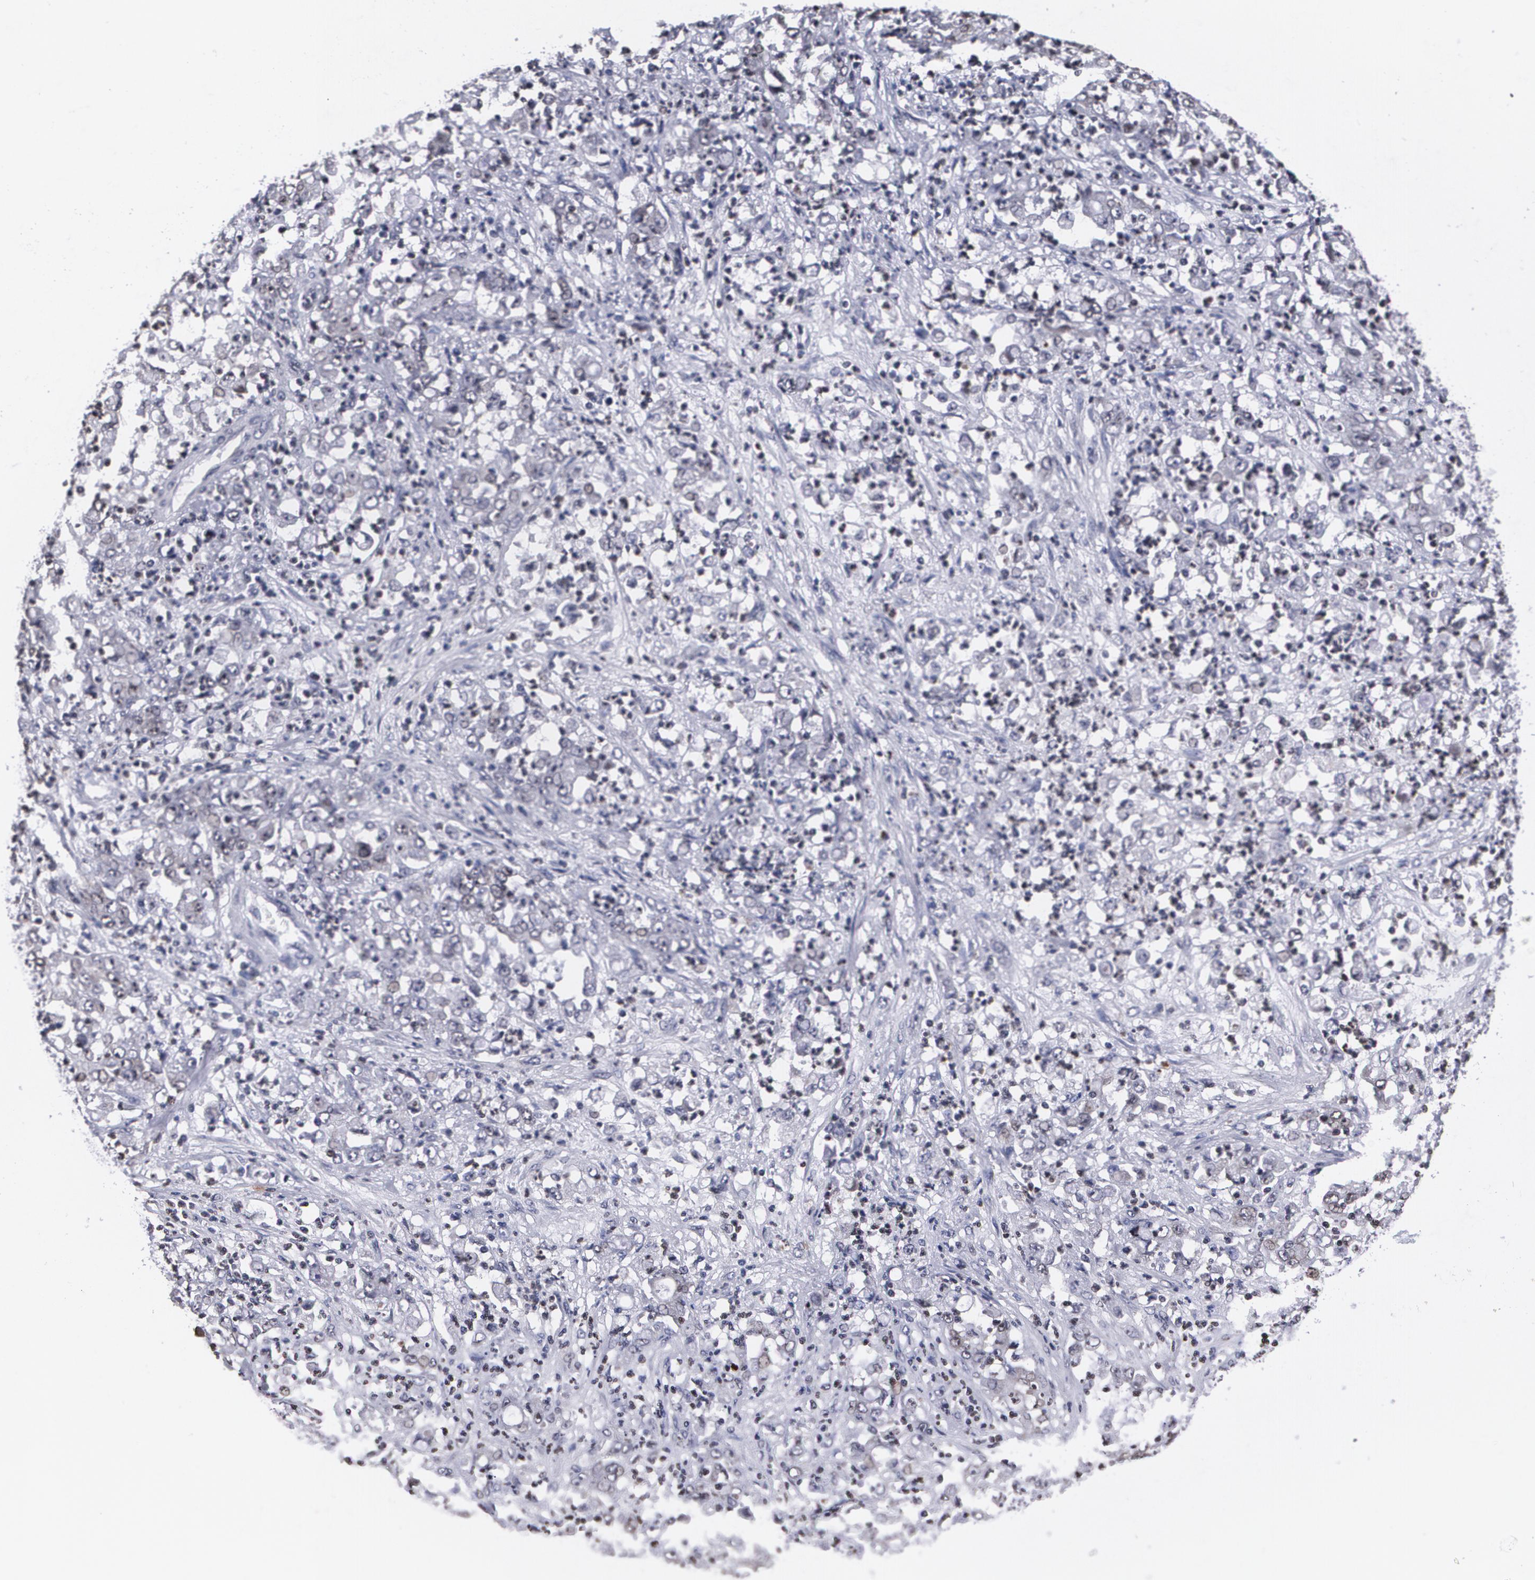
{"staining": {"intensity": "negative", "quantity": "none", "location": "none"}, "tissue": "stomach cancer", "cell_type": "Tumor cells", "image_type": "cancer", "snomed": [{"axis": "morphology", "description": "Adenocarcinoma, NOS"}, {"axis": "topography", "description": "Stomach, lower"}], "caption": "Immunohistochemistry micrograph of neoplastic tissue: human stomach adenocarcinoma stained with DAB exhibits no significant protein staining in tumor cells. (Brightfield microscopy of DAB (3,3'-diaminobenzidine) immunohistochemistry (IHC) at high magnification).", "gene": "MVP", "patient": {"sex": "female", "age": 71}}